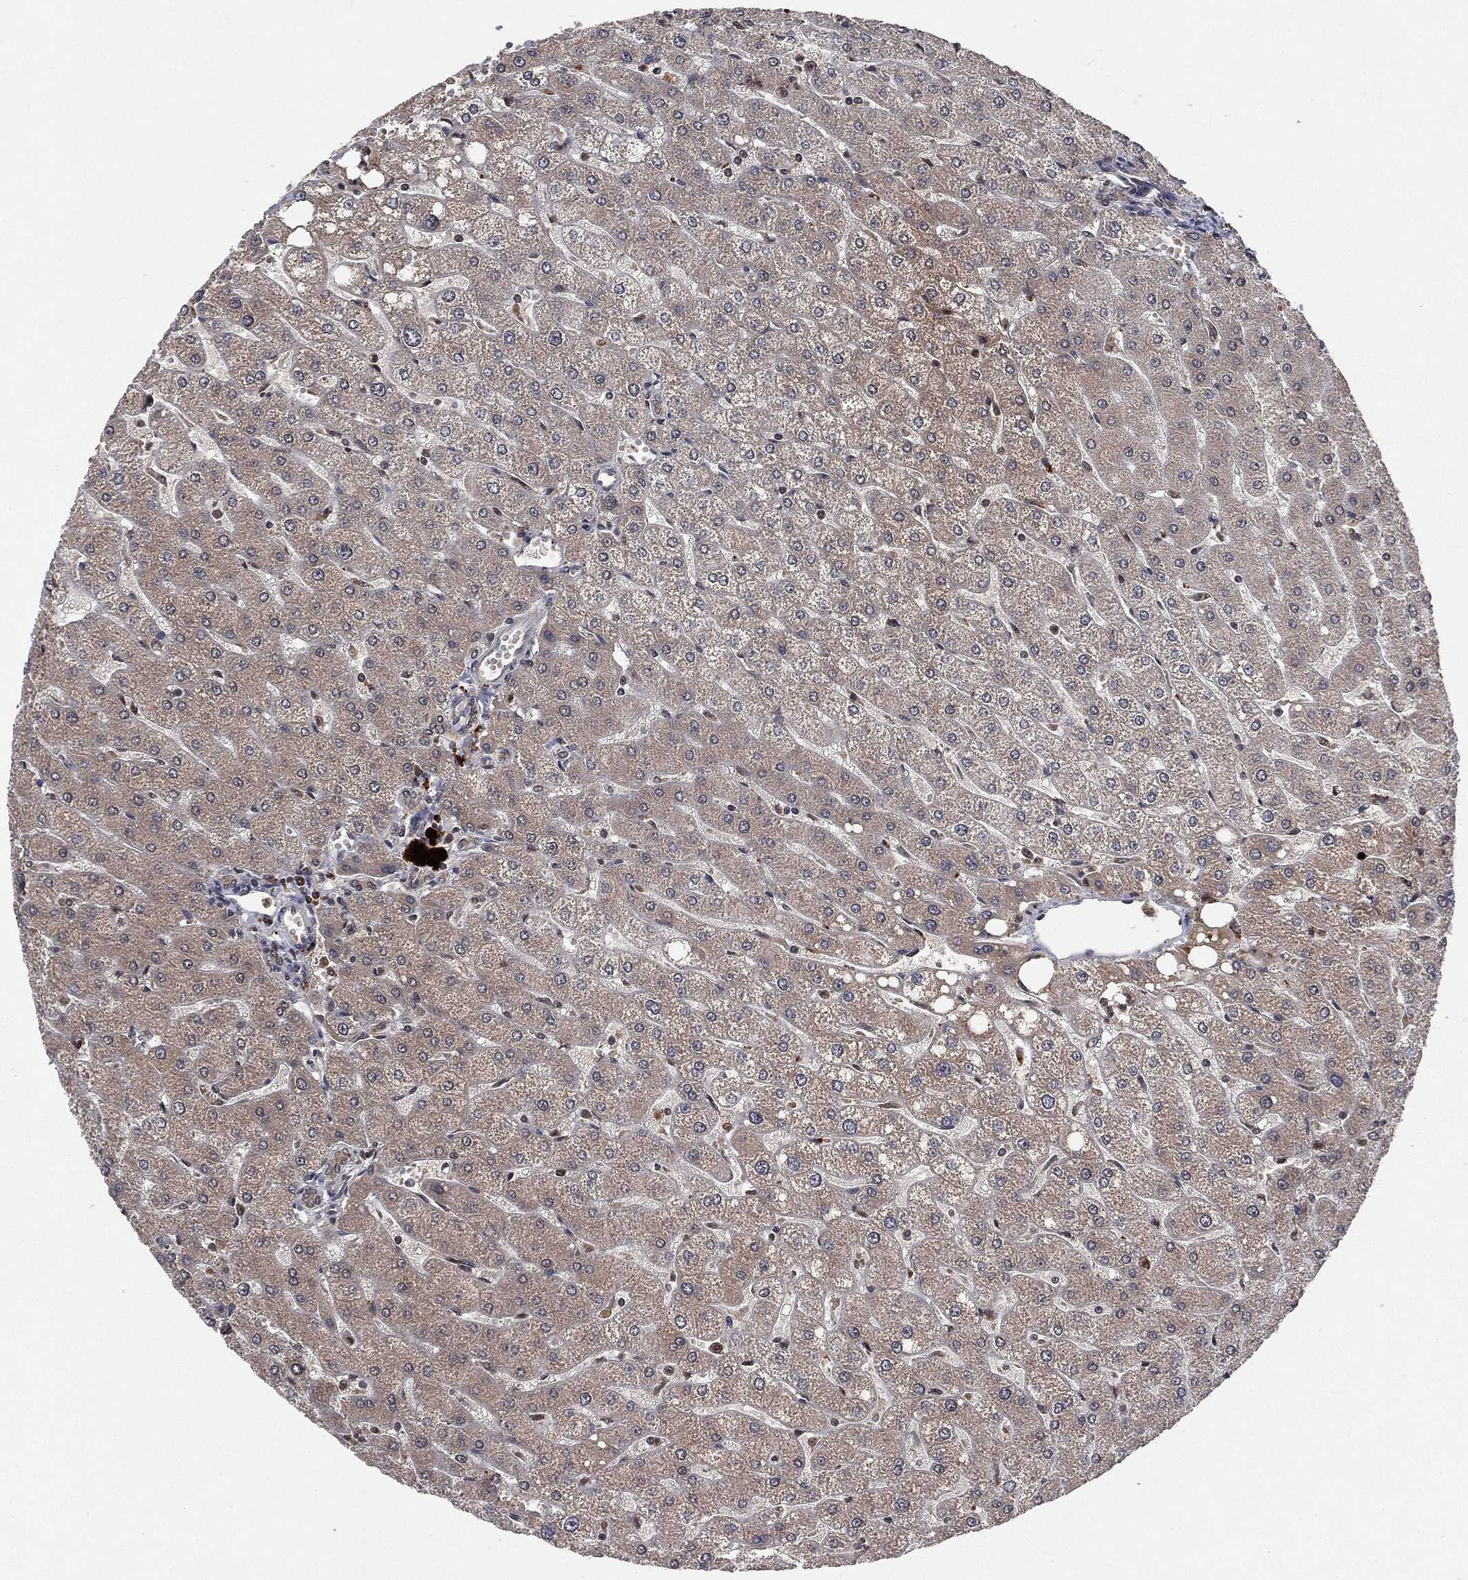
{"staining": {"intensity": "negative", "quantity": "none", "location": "none"}, "tissue": "liver", "cell_type": "Cholangiocytes", "image_type": "normal", "snomed": [{"axis": "morphology", "description": "Normal tissue, NOS"}, {"axis": "topography", "description": "Liver"}], "caption": "High power microscopy micrograph of an immunohistochemistry (IHC) image of normal liver, revealing no significant staining in cholangiocytes.", "gene": "ATG4B", "patient": {"sex": "male", "age": 67}}